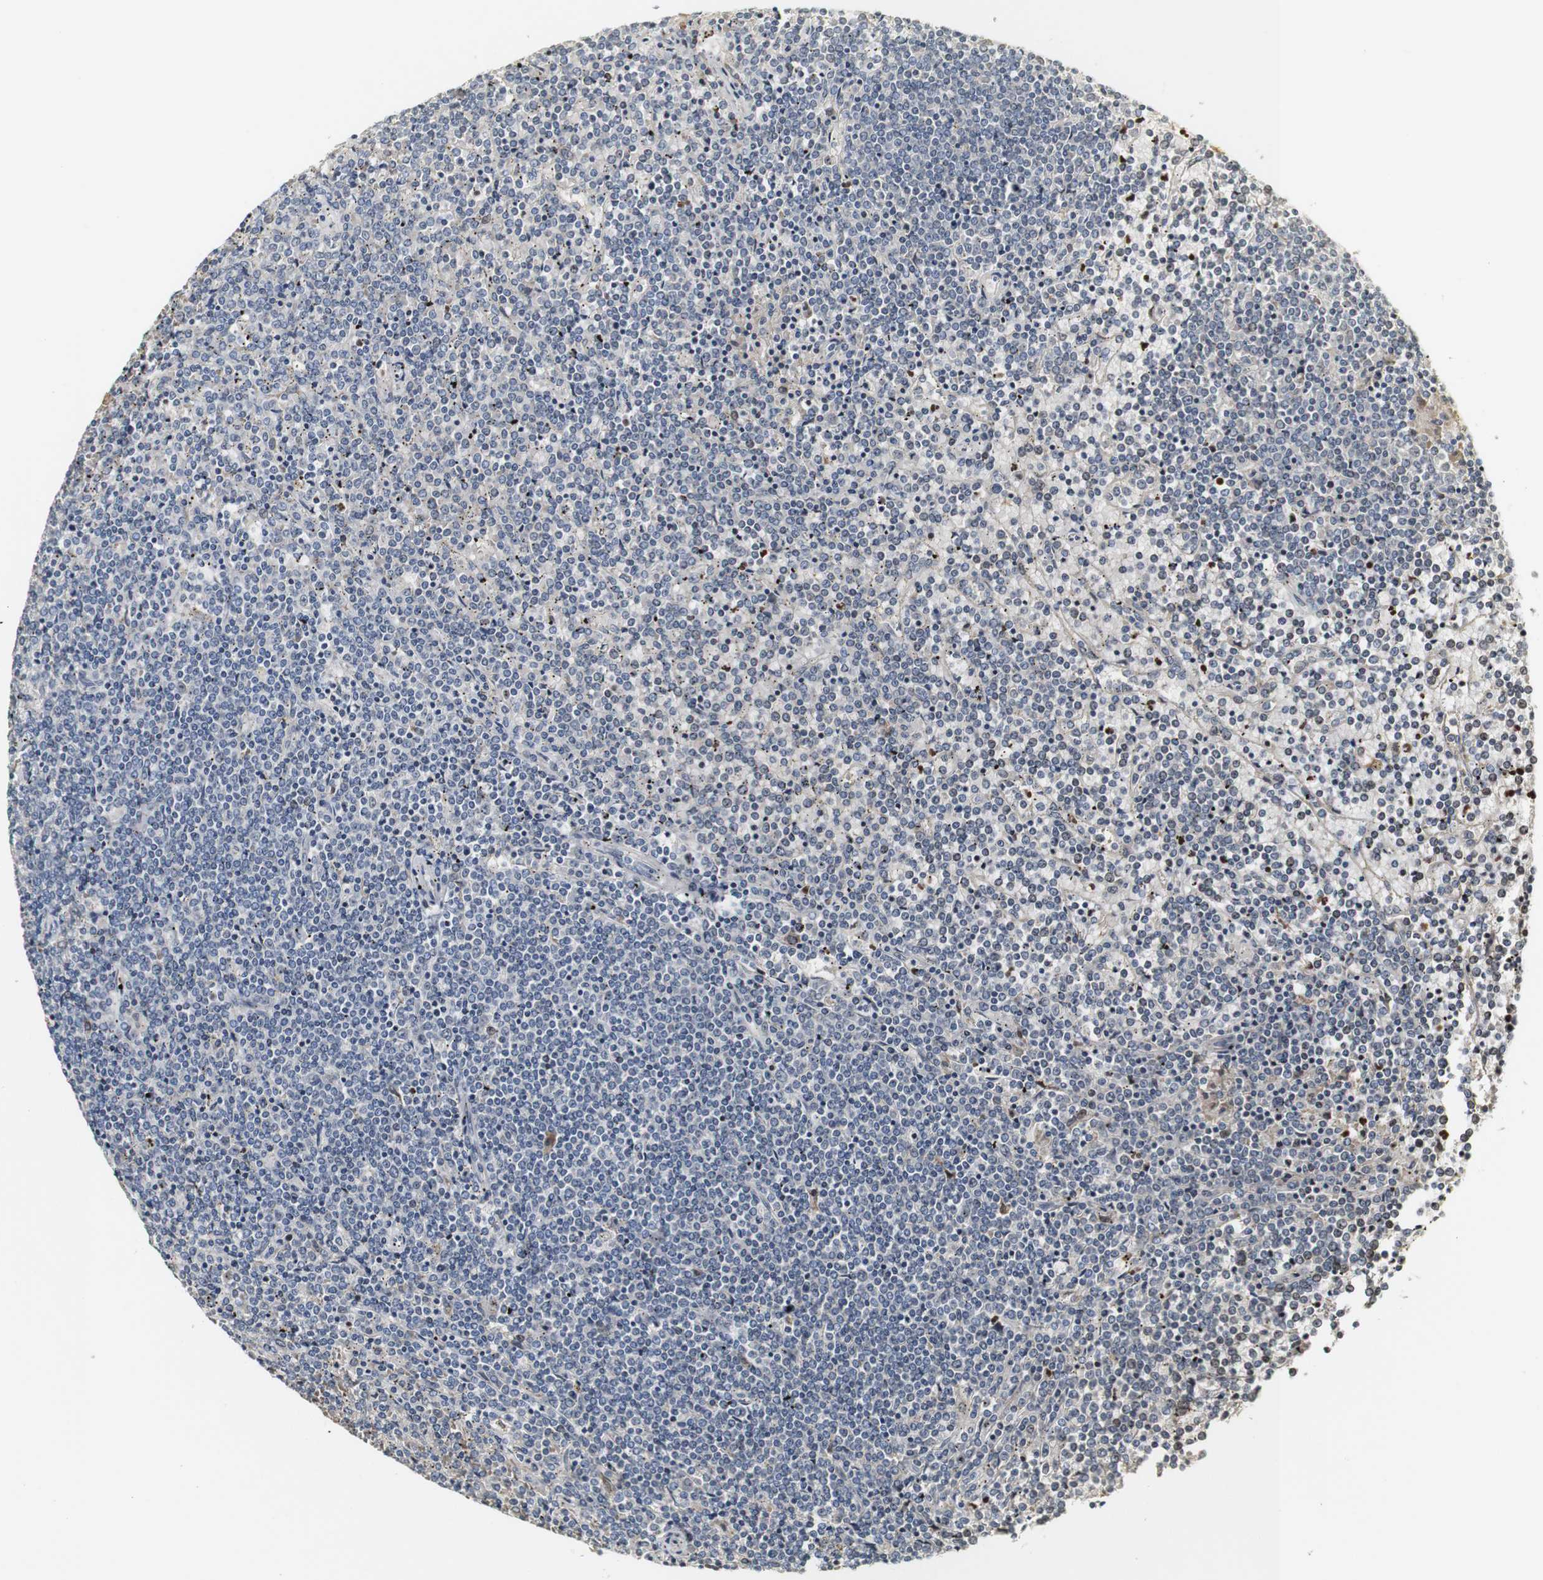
{"staining": {"intensity": "negative", "quantity": "none", "location": "none"}, "tissue": "lymphoma", "cell_type": "Tumor cells", "image_type": "cancer", "snomed": [{"axis": "morphology", "description": "Malignant lymphoma, non-Hodgkin's type, Low grade"}, {"axis": "topography", "description": "Spleen"}], "caption": "Immunohistochemical staining of malignant lymphoma, non-Hodgkin's type (low-grade) shows no significant positivity in tumor cells.", "gene": "SYT7", "patient": {"sex": "female", "age": 19}}